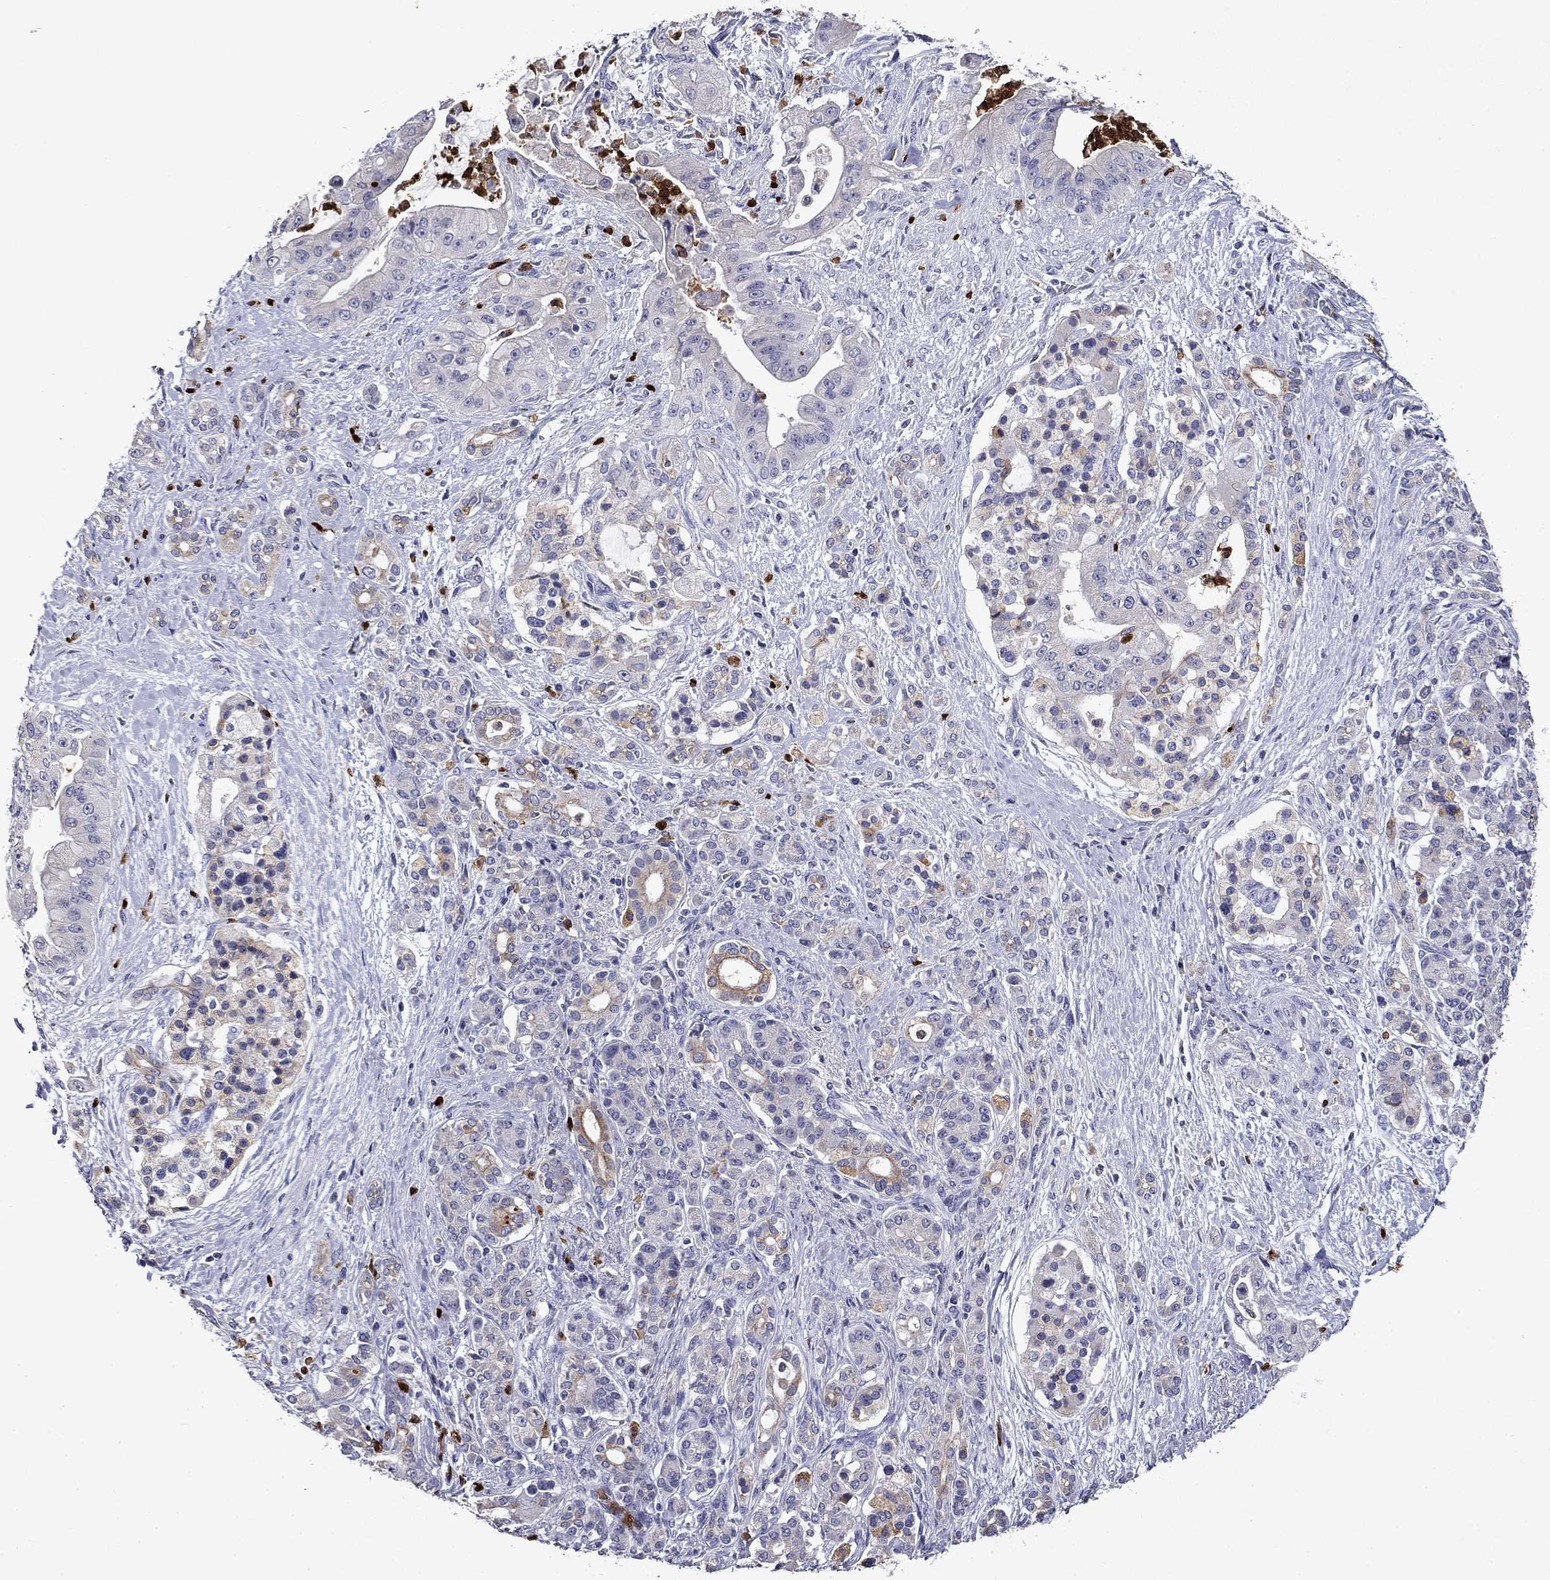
{"staining": {"intensity": "moderate", "quantity": "<25%", "location": "cytoplasmic/membranous"}, "tissue": "pancreatic cancer", "cell_type": "Tumor cells", "image_type": "cancer", "snomed": [{"axis": "morphology", "description": "Normal tissue, NOS"}, {"axis": "morphology", "description": "Inflammation, NOS"}, {"axis": "morphology", "description": "Adenocarcinoma, NOS"}, {"axis": "topography", "description": "Pancreas"}], "caption": "Immunohistochemistry image of pancreatic cancer (adenocarcinoma) stained for a protein (brown), which demonstrates low levels of moderate cytoplasmic/membranous staining in approximately <25% of tumor cells.", "gene": "IRF5", "patient": {"sex": "male", "age": 57}}